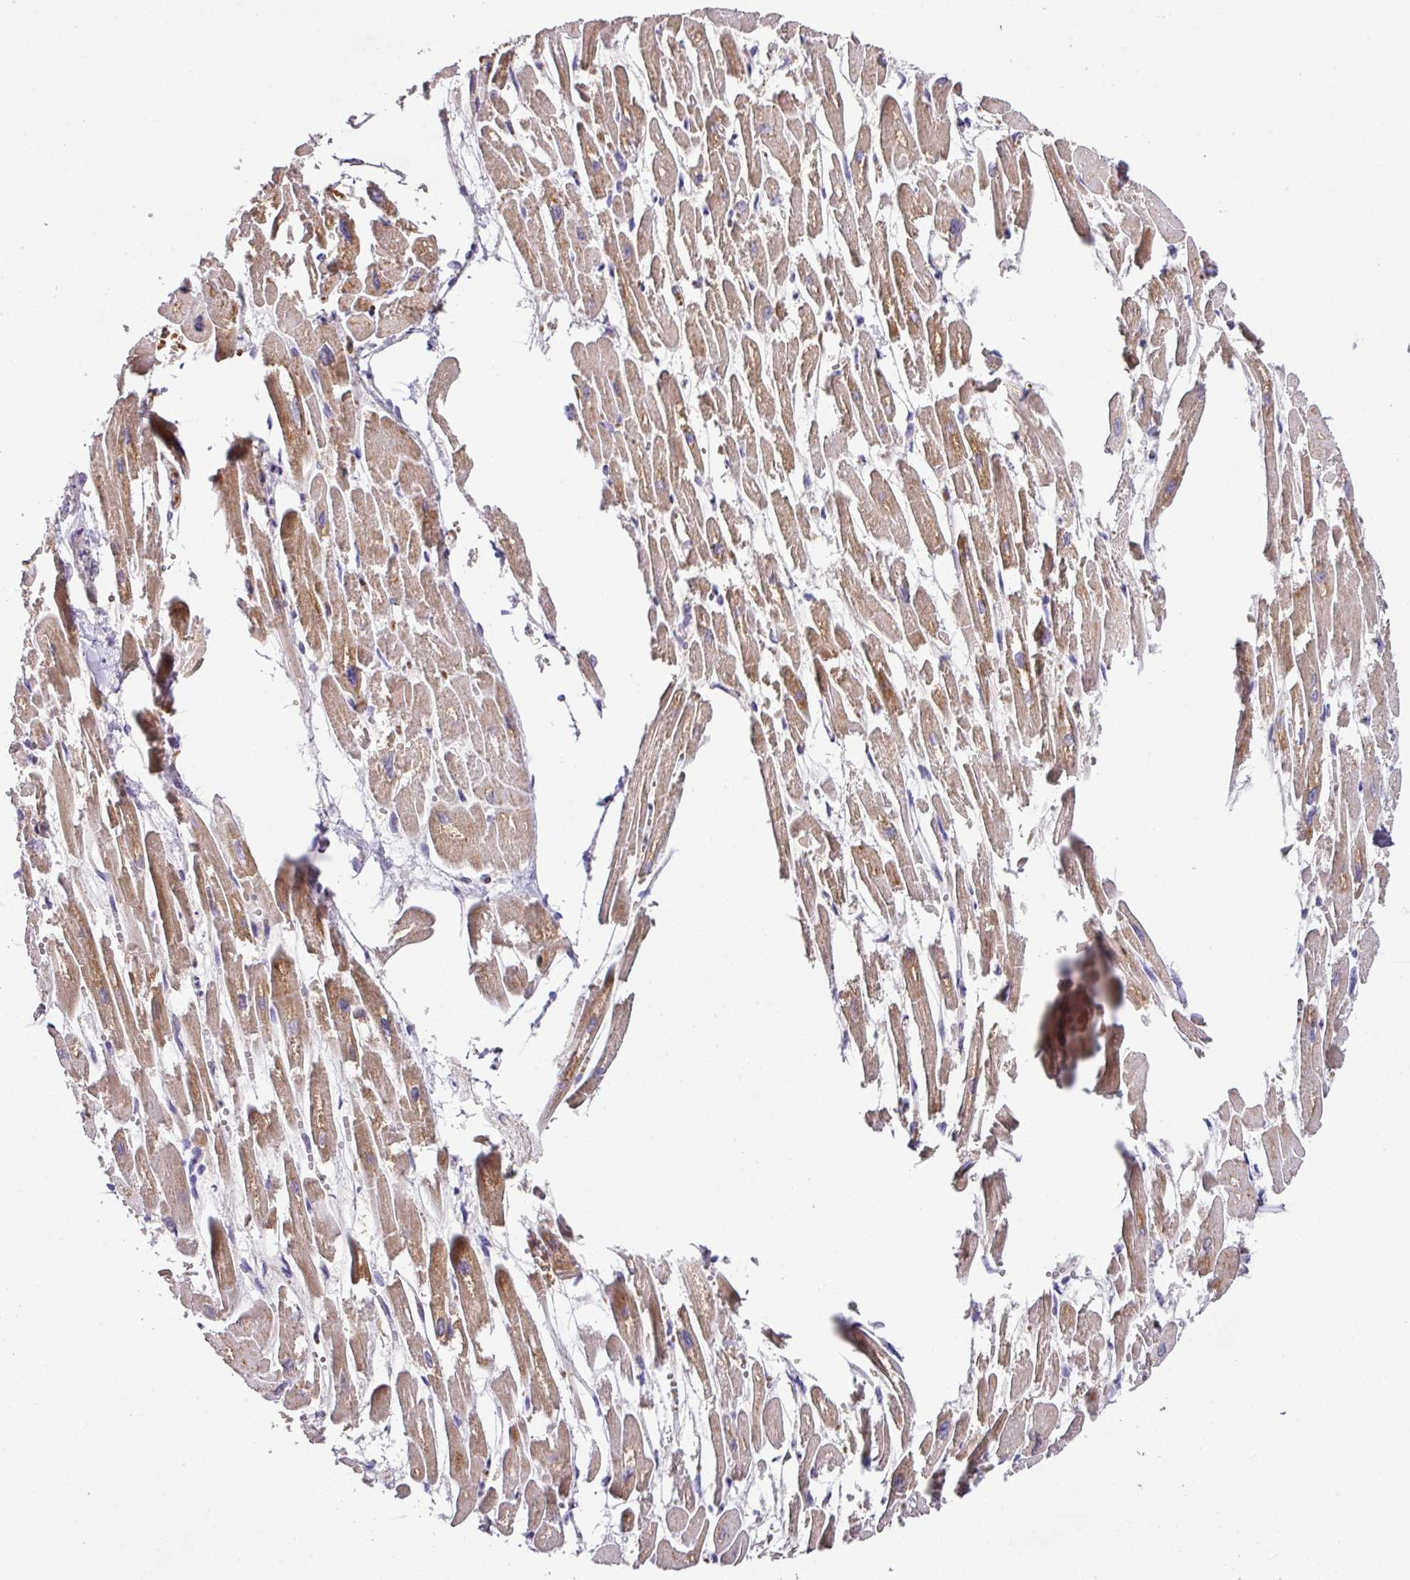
{"staining": {"intensity": "strong", "quantity": ">75%", "location": "cytoplasmic/membranous"}, "tissue": "heart muscle", "cell_type": "Cardiomyocytes", "image_type": "normal", "snomed": [{"axis": "morphology", "description": "Normal tissue, NOS"}, {"axis": "topography", "description": "Heart"}], "caption": "Human heart muscle stained for a protein (brown) shows strong cytoplasmic/membranous positive expression in approximately >75% of cardiomyocytes.", "gene": "ZNF513", "patient": {"sex": "male", "age": 54}}